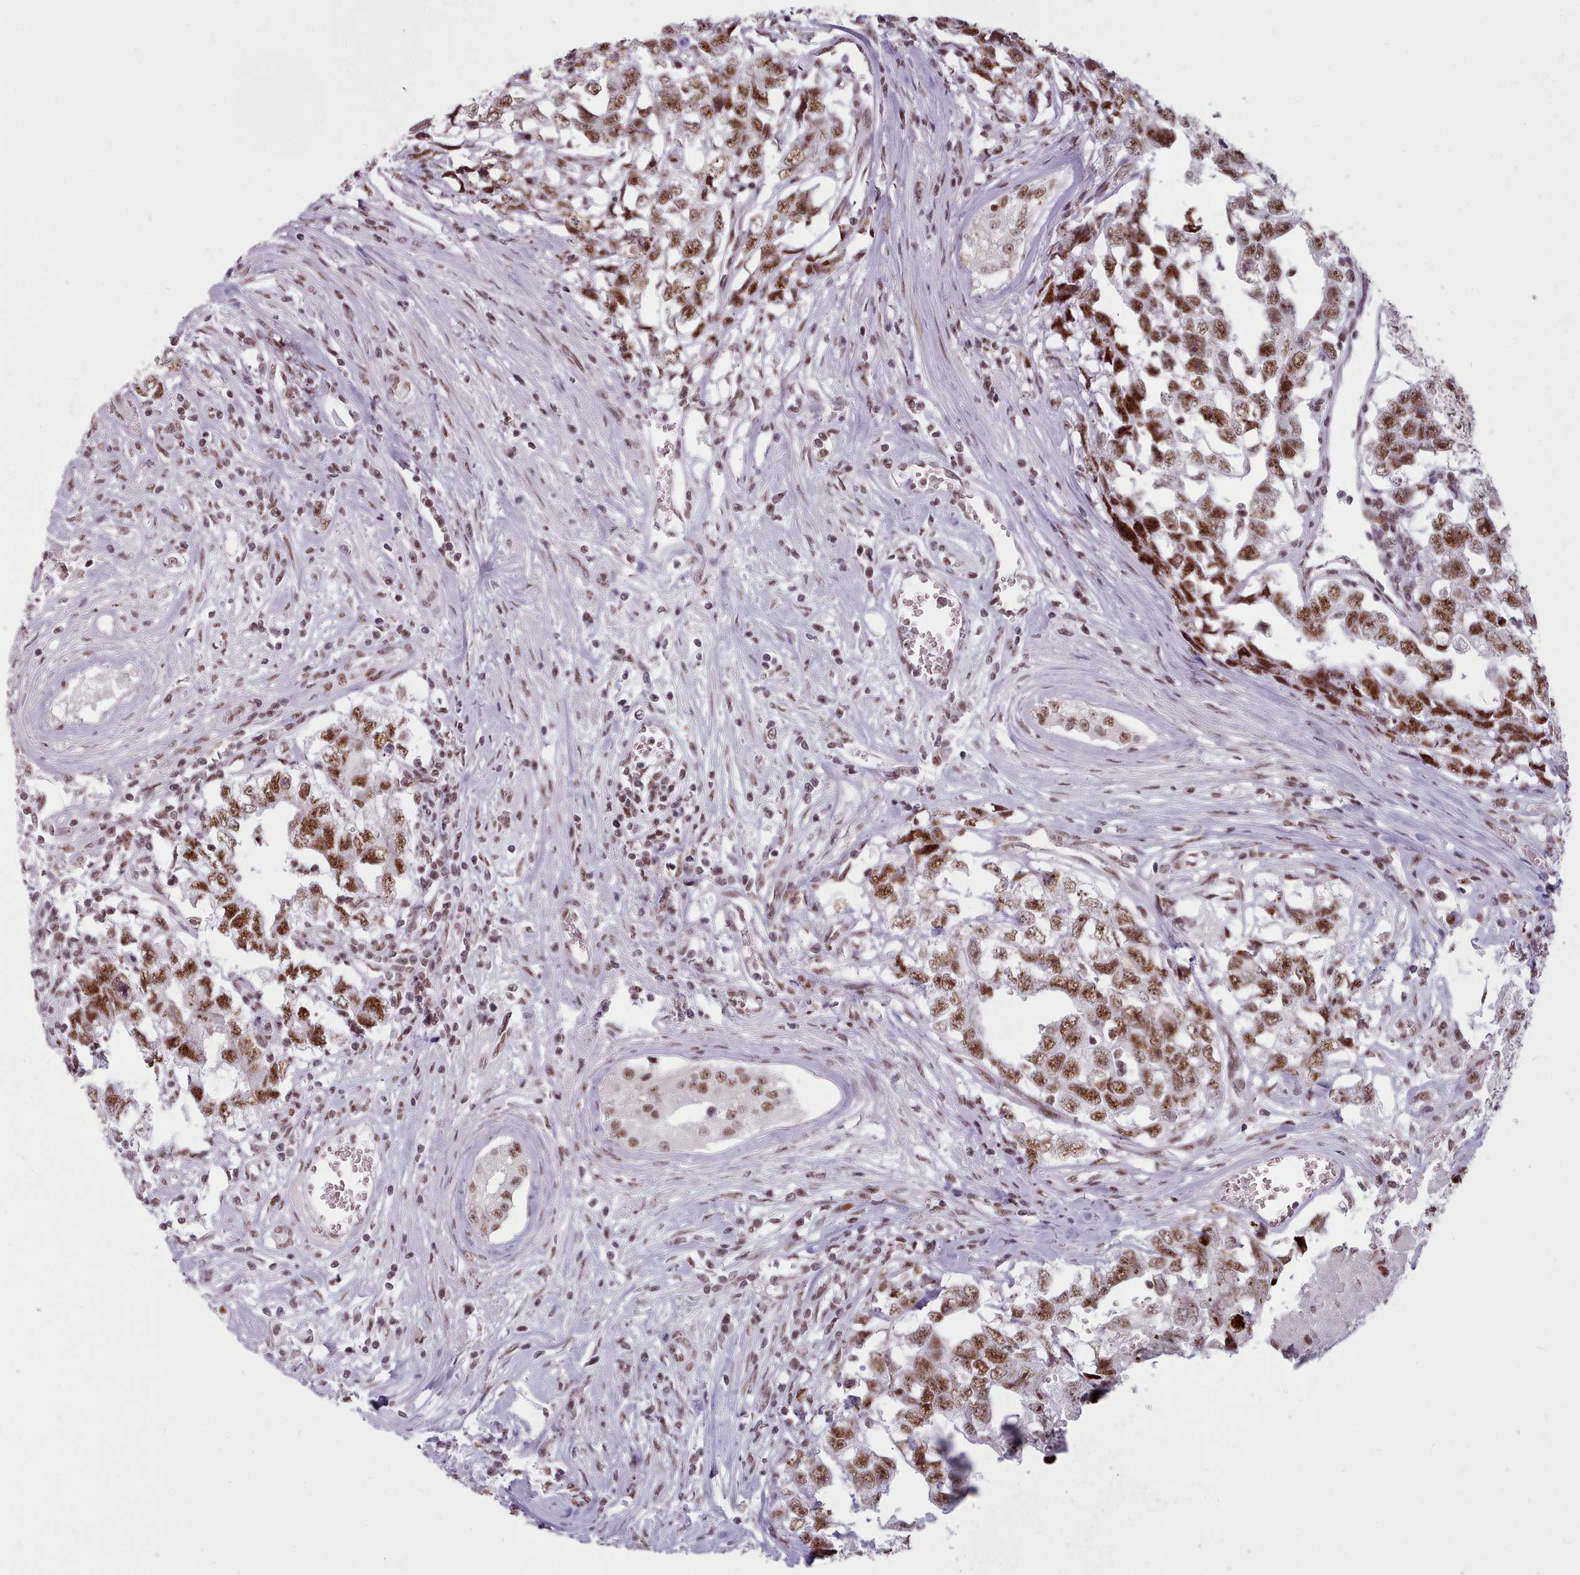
{"staining": {"intensity": "moderate", "quantity": ">75%", "location": "nuclear"}, "tissue": "testis cancer", "cell_type": "Tumor cells", "image_type": "cancer", "snomed": [{"axis": "morphology", "description": "Carcinoma, Embryonal, NOS"}, {"axis": "topography", "description": "Testis"}], "caption": "A medium amount of moderate nuclear staining is appreciated in approximately >75% of tumor cells in testis cancer (embryonal carcinoma) tissue.", "gene": "SRRM1", "patient": {"sex": "male", "age": 22}}